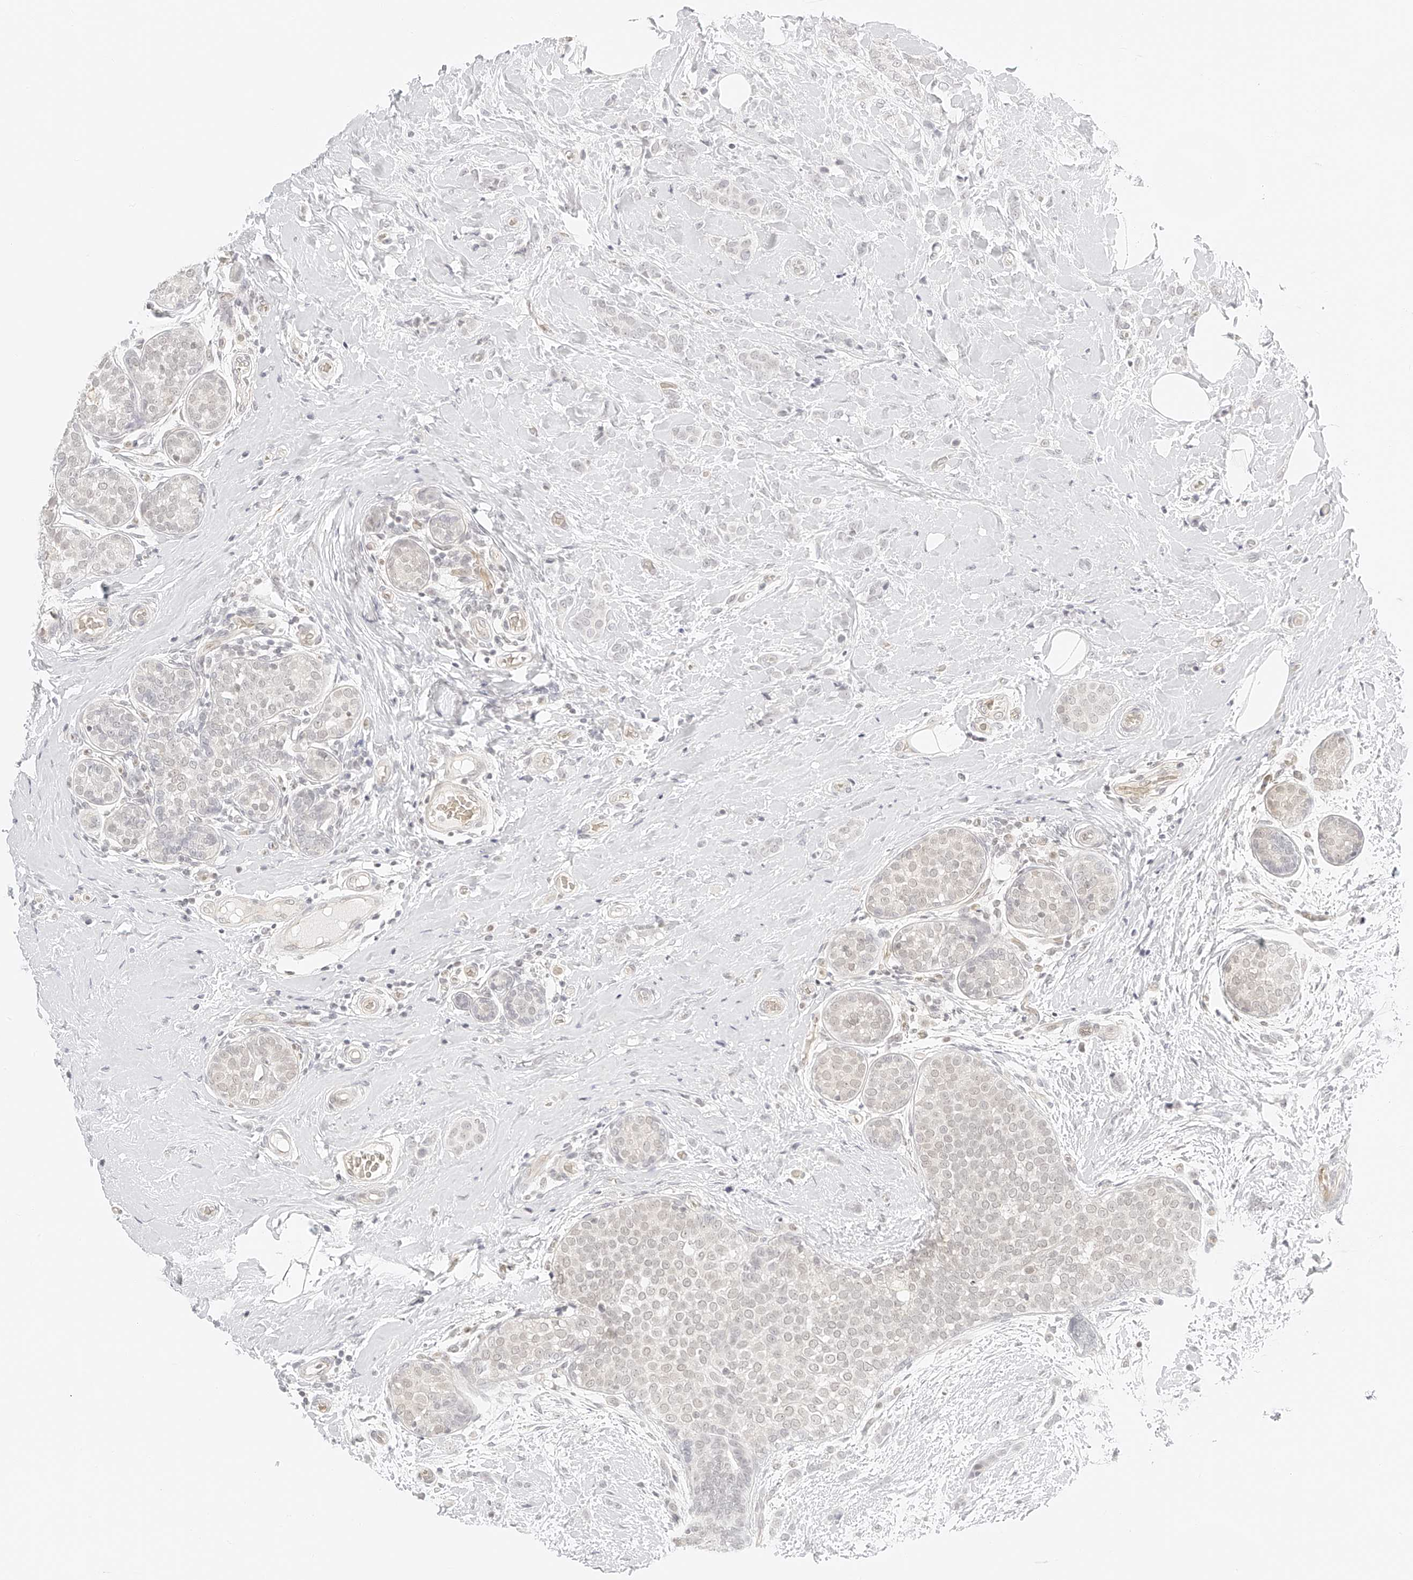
{"staining": {"intensity": "weak", "quantity": "<25%", "location": "cytoplasmic/membranous"}, "tissue": "breast cancer", "cell_type": "Tumor cells", "image_type": "cancer", "snomed": [{"axis": "morphology", "description": "Lobular carcinoma, in situ"}, {"axis": "morphology", "description": "Lobular carcinoma"}, {"axis": "topography", "description": "Breast"}], "caption": "Tumor cells are negative for brown protein staining in lobular carcinoma (breast). Nuclei are stained in blue.", "gene": "ZFP69", "patient": {"sex": "female", "age": 41}}